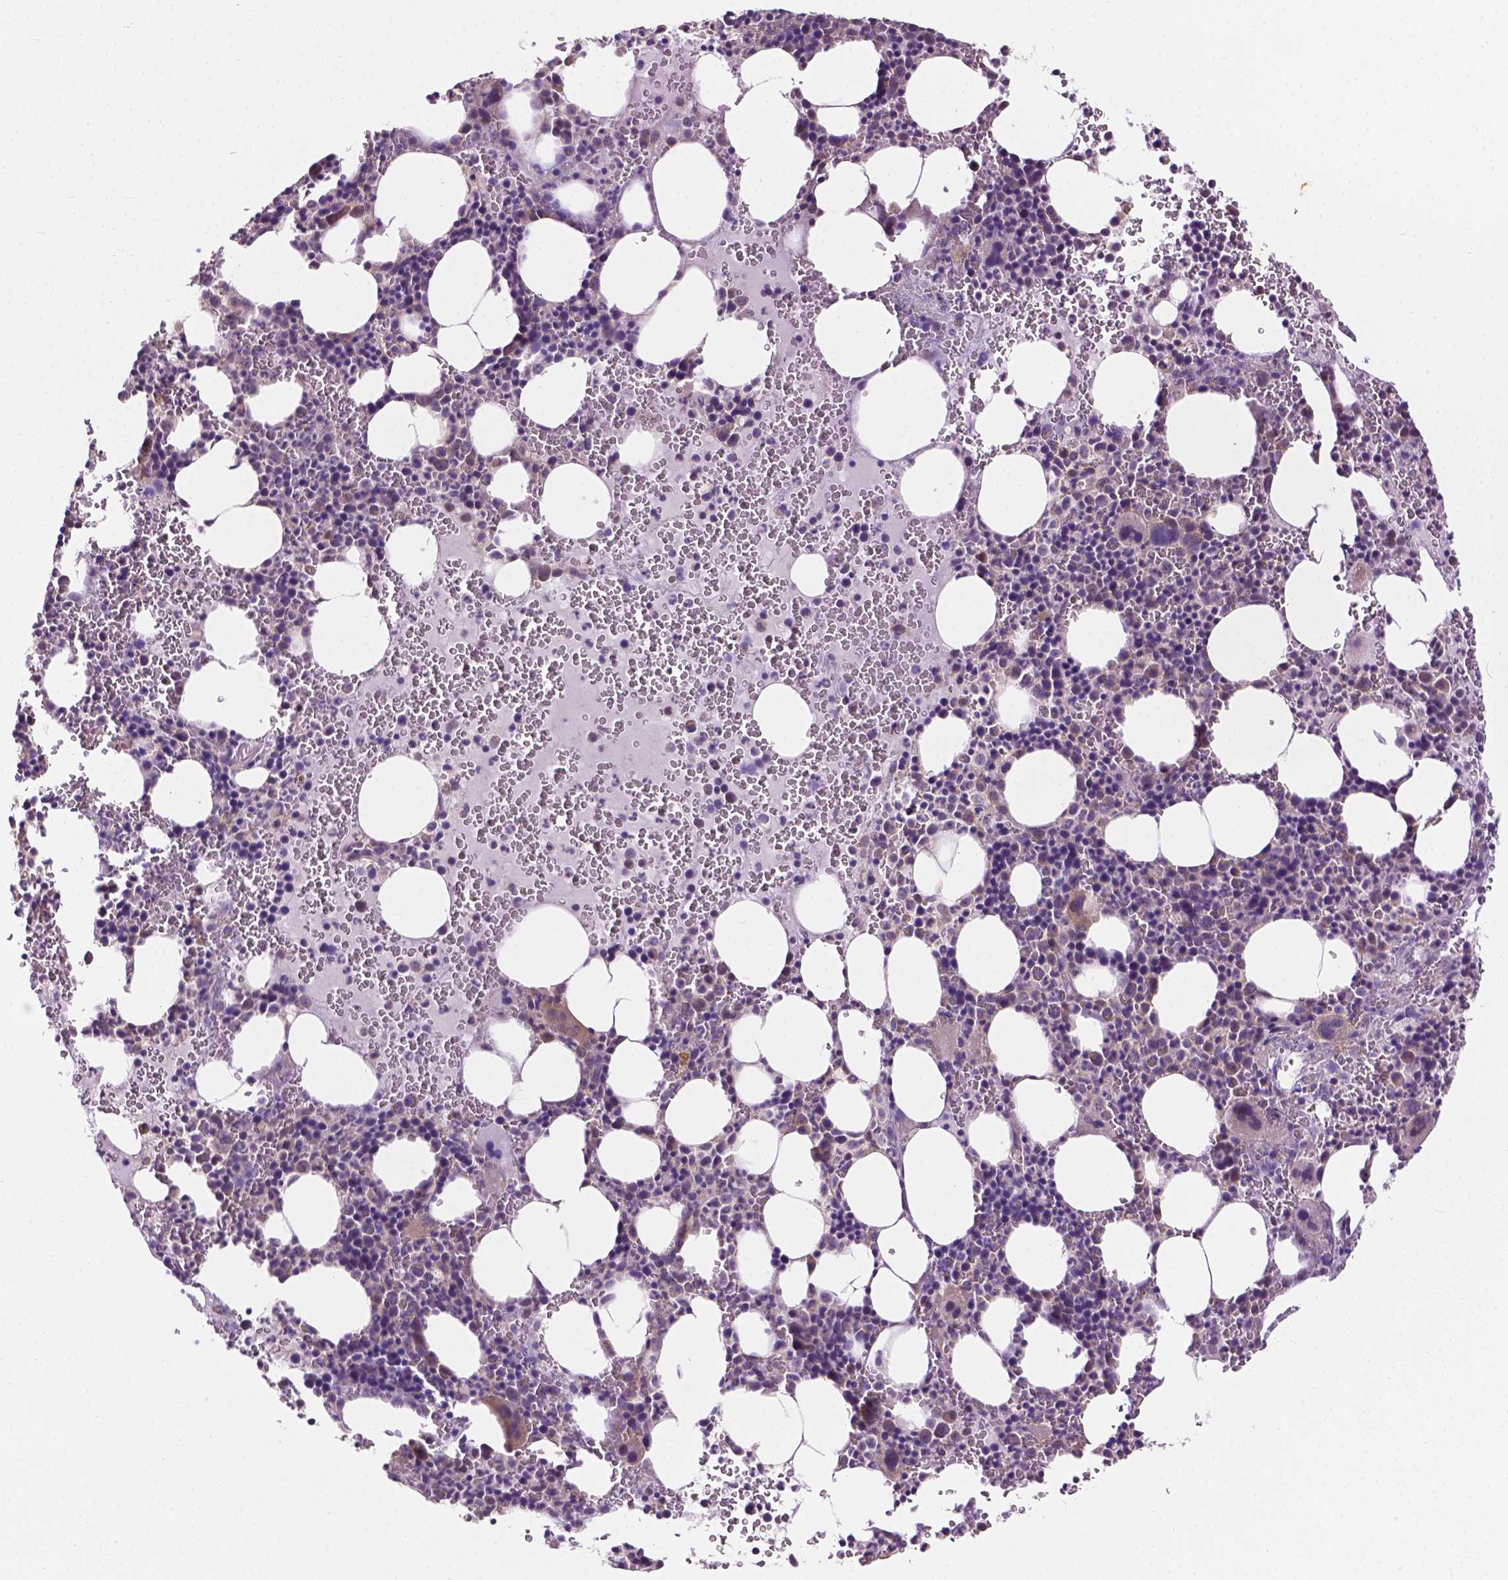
{"staining": {"intensity": "weak", "quantity": "<25%", "location": "cytoplasmic/membranous"}, "tissue": "bone marrow", "cell_type": "Hematopoietic cells", "image_type": "normal", "snomed": [{"axis": "morphology", "description": "Normal tissue, NOS"}, {"axis": "topography", "description": "Bone marrow"}], "caption": "DAB (3,3'-diaminobenzidine) immunohistochemical staining of unremarkable bone marrow exhibits no significant staining in hematopoietic cells.", "gene": "MZT1", "patient": {"sex": "male", "age": 63}}